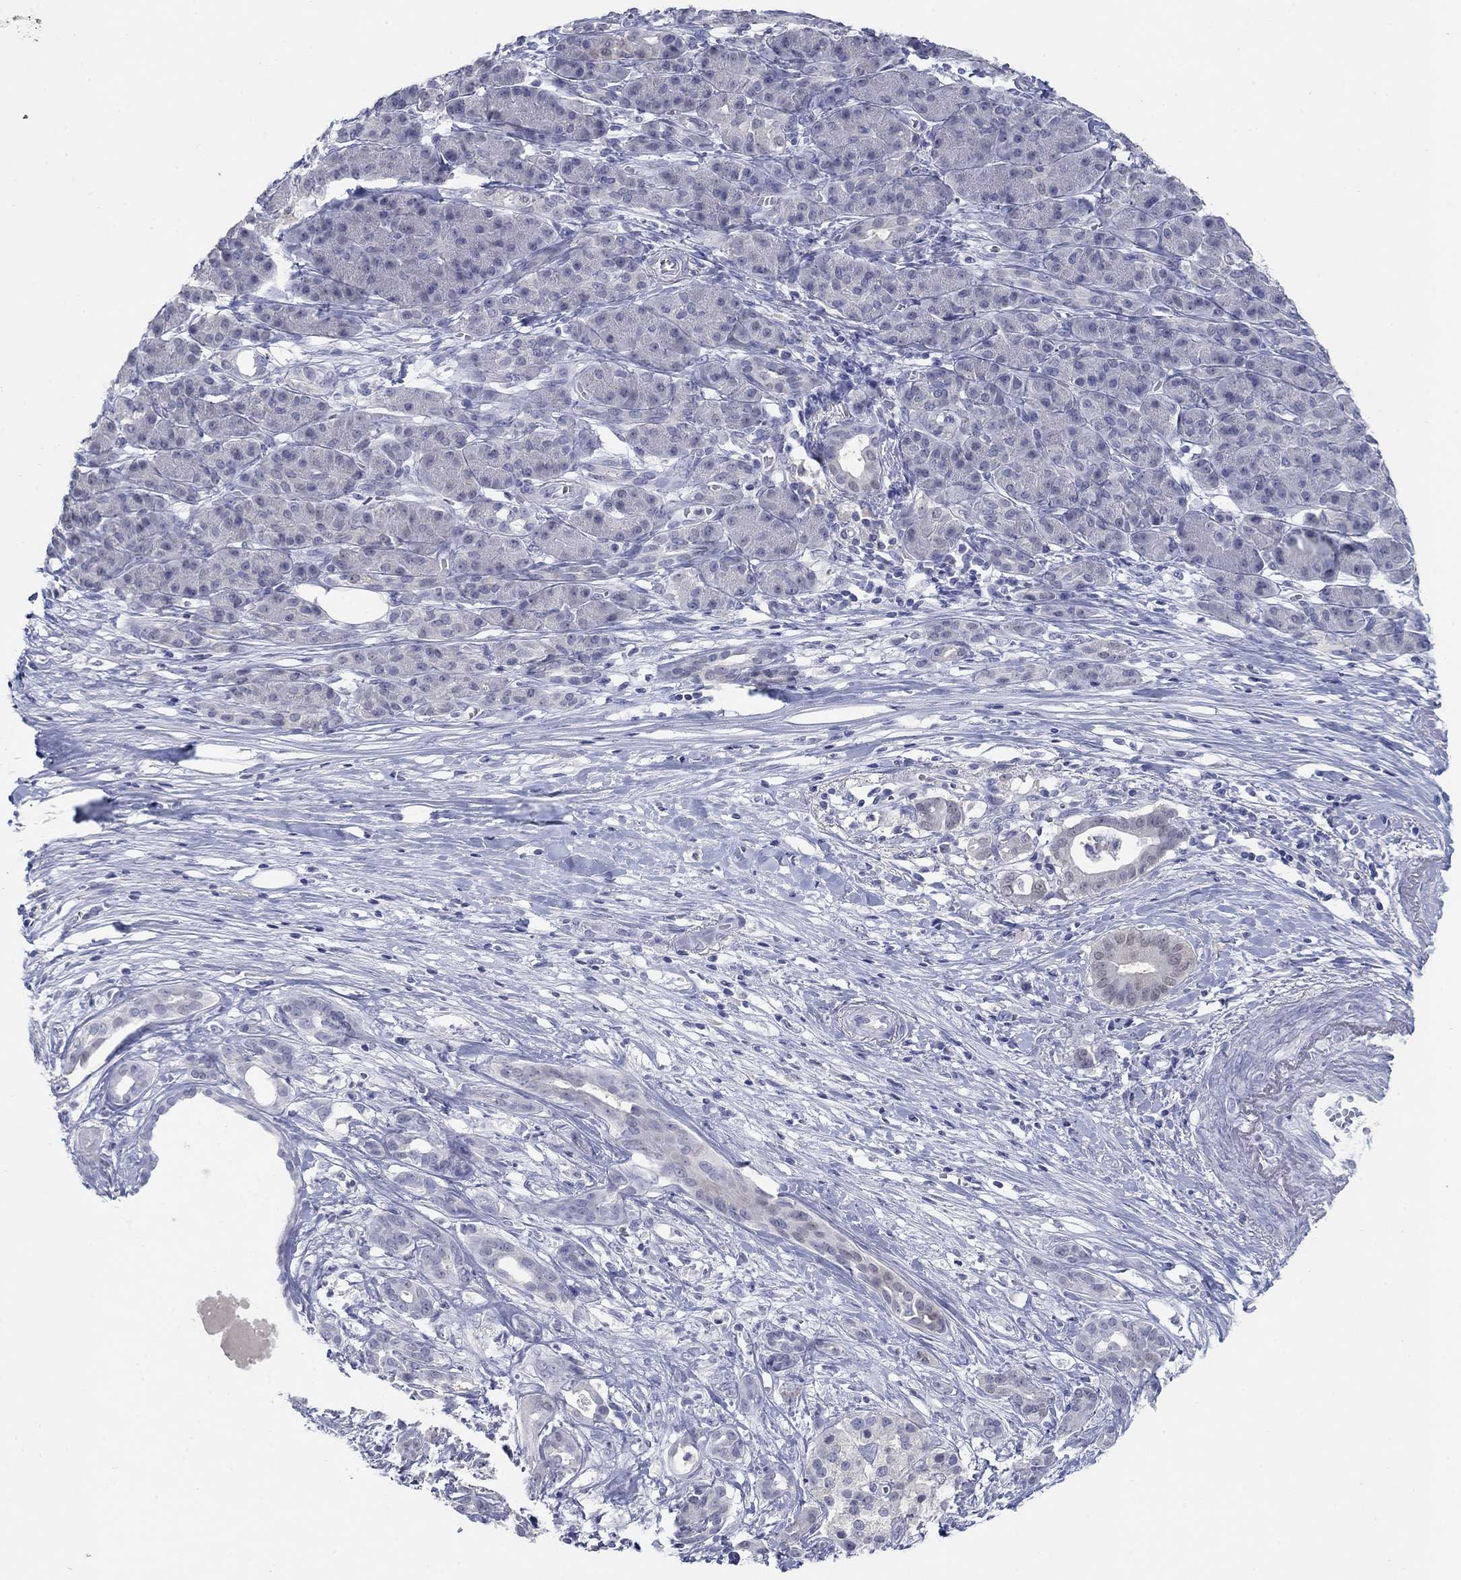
{"staining": {"intensity": "negative", "quantity": "none", "location": "none"}, "tissue": "pancreatic cancer", "cell_type": "Tumor cells", "image_type": "cancer", "snomed": [{"axis": "morphology", "description": "Adenocarcinoma, NOS"}, {"axis": "topography", "description": "Pancreas"}], "caption": "The photomicrograph shows no staining of tumor cells in pancreatic cancer. (Stains: DAB (3,3'-diaminobenzidine) IHC with hematoxylin counter stain, Microscopy: brightfield microscopy at high magnification).", "gene": "ATP6V1G2", "patient": {"sex": "male", "age": 61}}